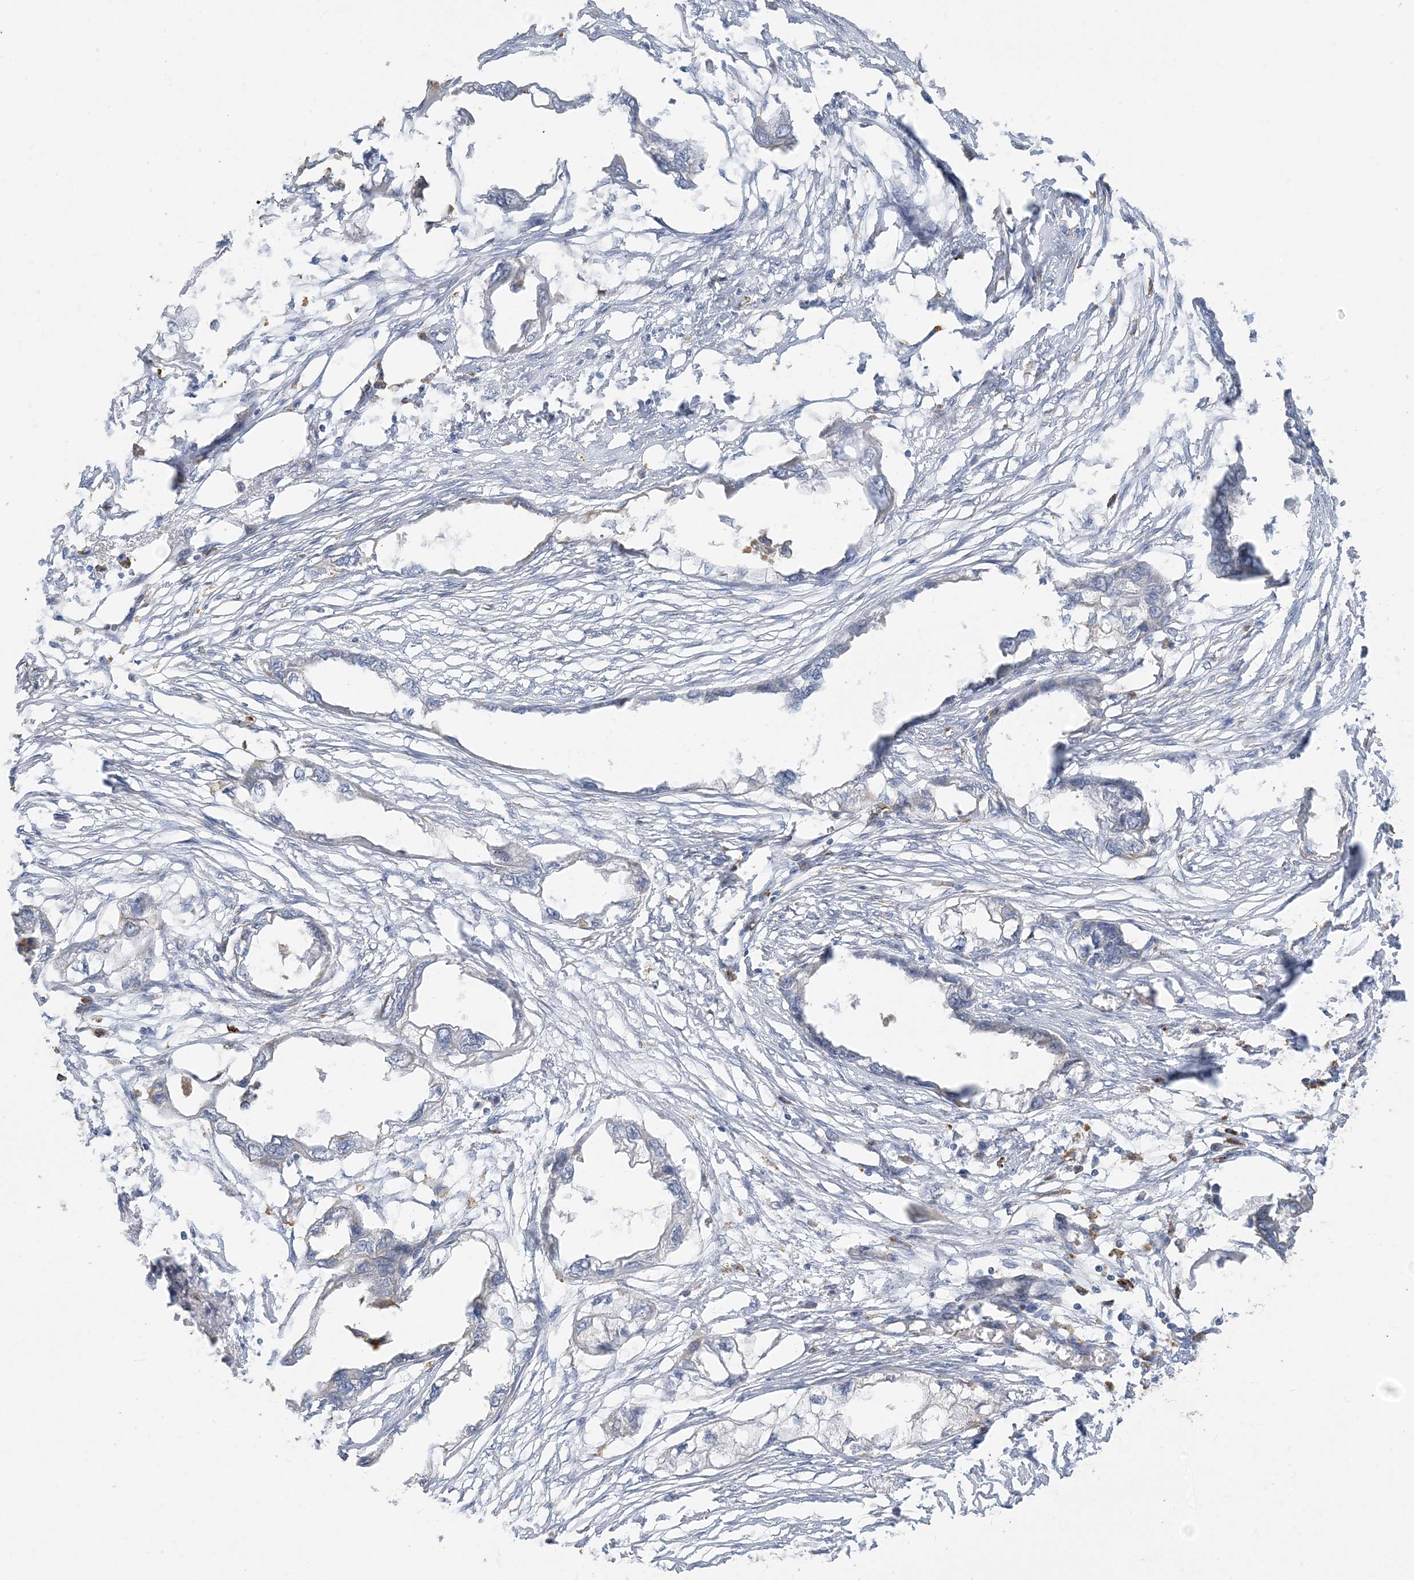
{"staining": {"intensity": "negative", "quantity": "none", "location": "none"}, "tissue": "endometrial cancer", "cell_type": "Tumor cells", "image_type": "cancer", "snomed": [{"axis": "morphology", "description": "Adenocarcinoma, NOS"}, {"axis": "morphology", "description": "Adenocarcinoma, metastatic, NOS"}, {"axis": "topography", "description": "Adipose tissue"}, {"axis": "topography", "description": "Endometrium"}], "caption": "Tumor cells show no significant expression in endometrial cancer. Brightfield microscopy of immunohistochemistry (IHC) stained with DAB (3,3'-diaminobenzidine) (brown) and hematoxylin (blue), captured at high magnification.", "gene": "PEAR1", "patient": {"sex": "female", "age": 67}}